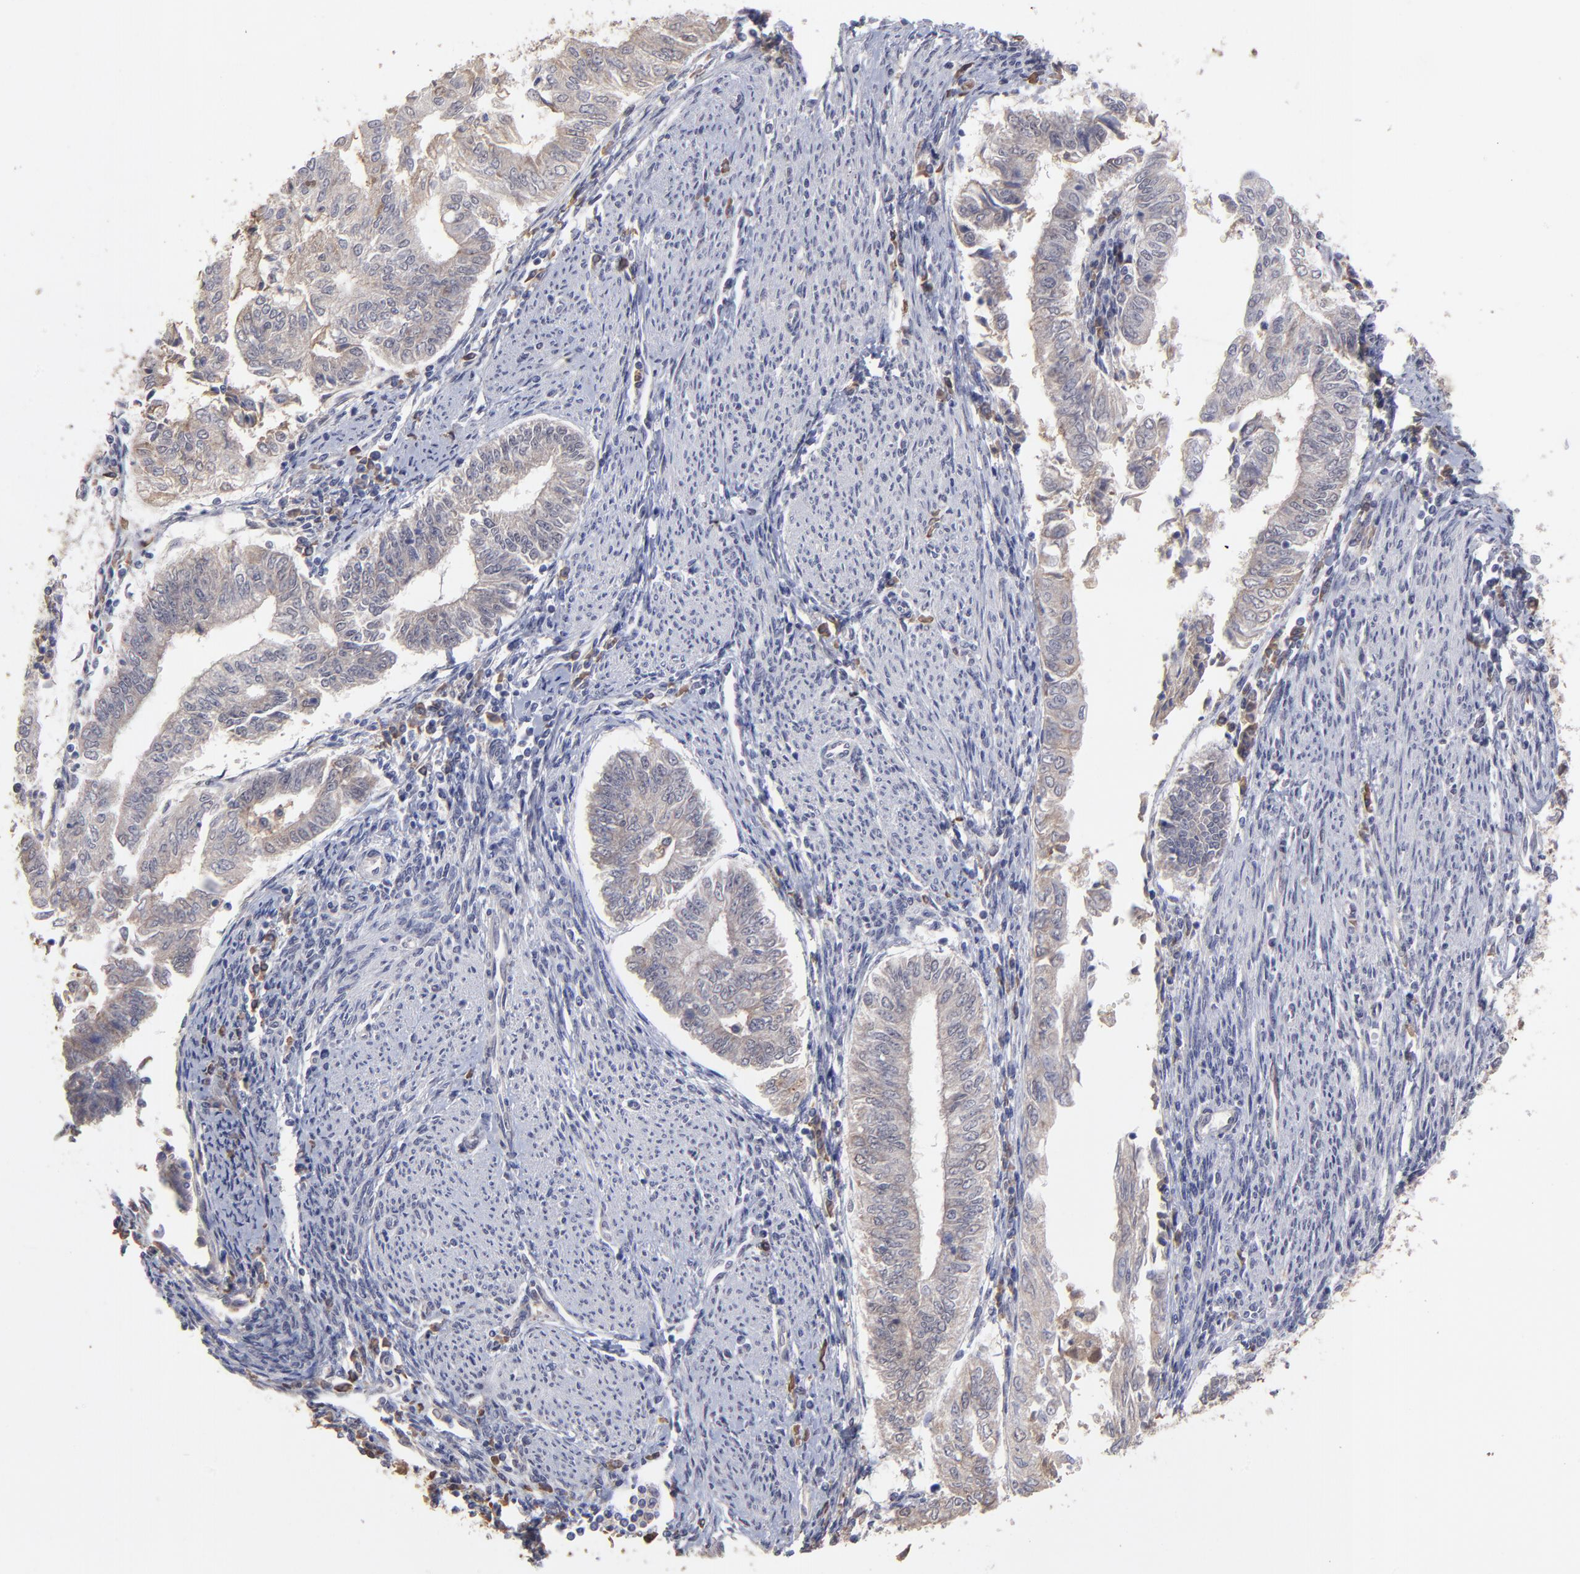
{"staining": {"intensity": "weak", "quantity": ">75%", "location": "cytoplasmic/membranous"}, "tissue": "endometrial cancer", "cell_type": "Tumor cells", "image_type": "cancer", "snomed": [{"axis": "morphology", "description": "Adenocarcinoma, NOS"}, {"axis": "topography", "description": "Endometrium"}], "caption": "Immunohistochemistry (IHC) histopathology image of endometrial adenocarcinoma stained for a protein (brown), which displays low levels of weak cytoplasmic/membranous staining in approximately >75% of tumor cells.", "gene": "CHL1", "patient": {"sex": "female", "age": 66}}